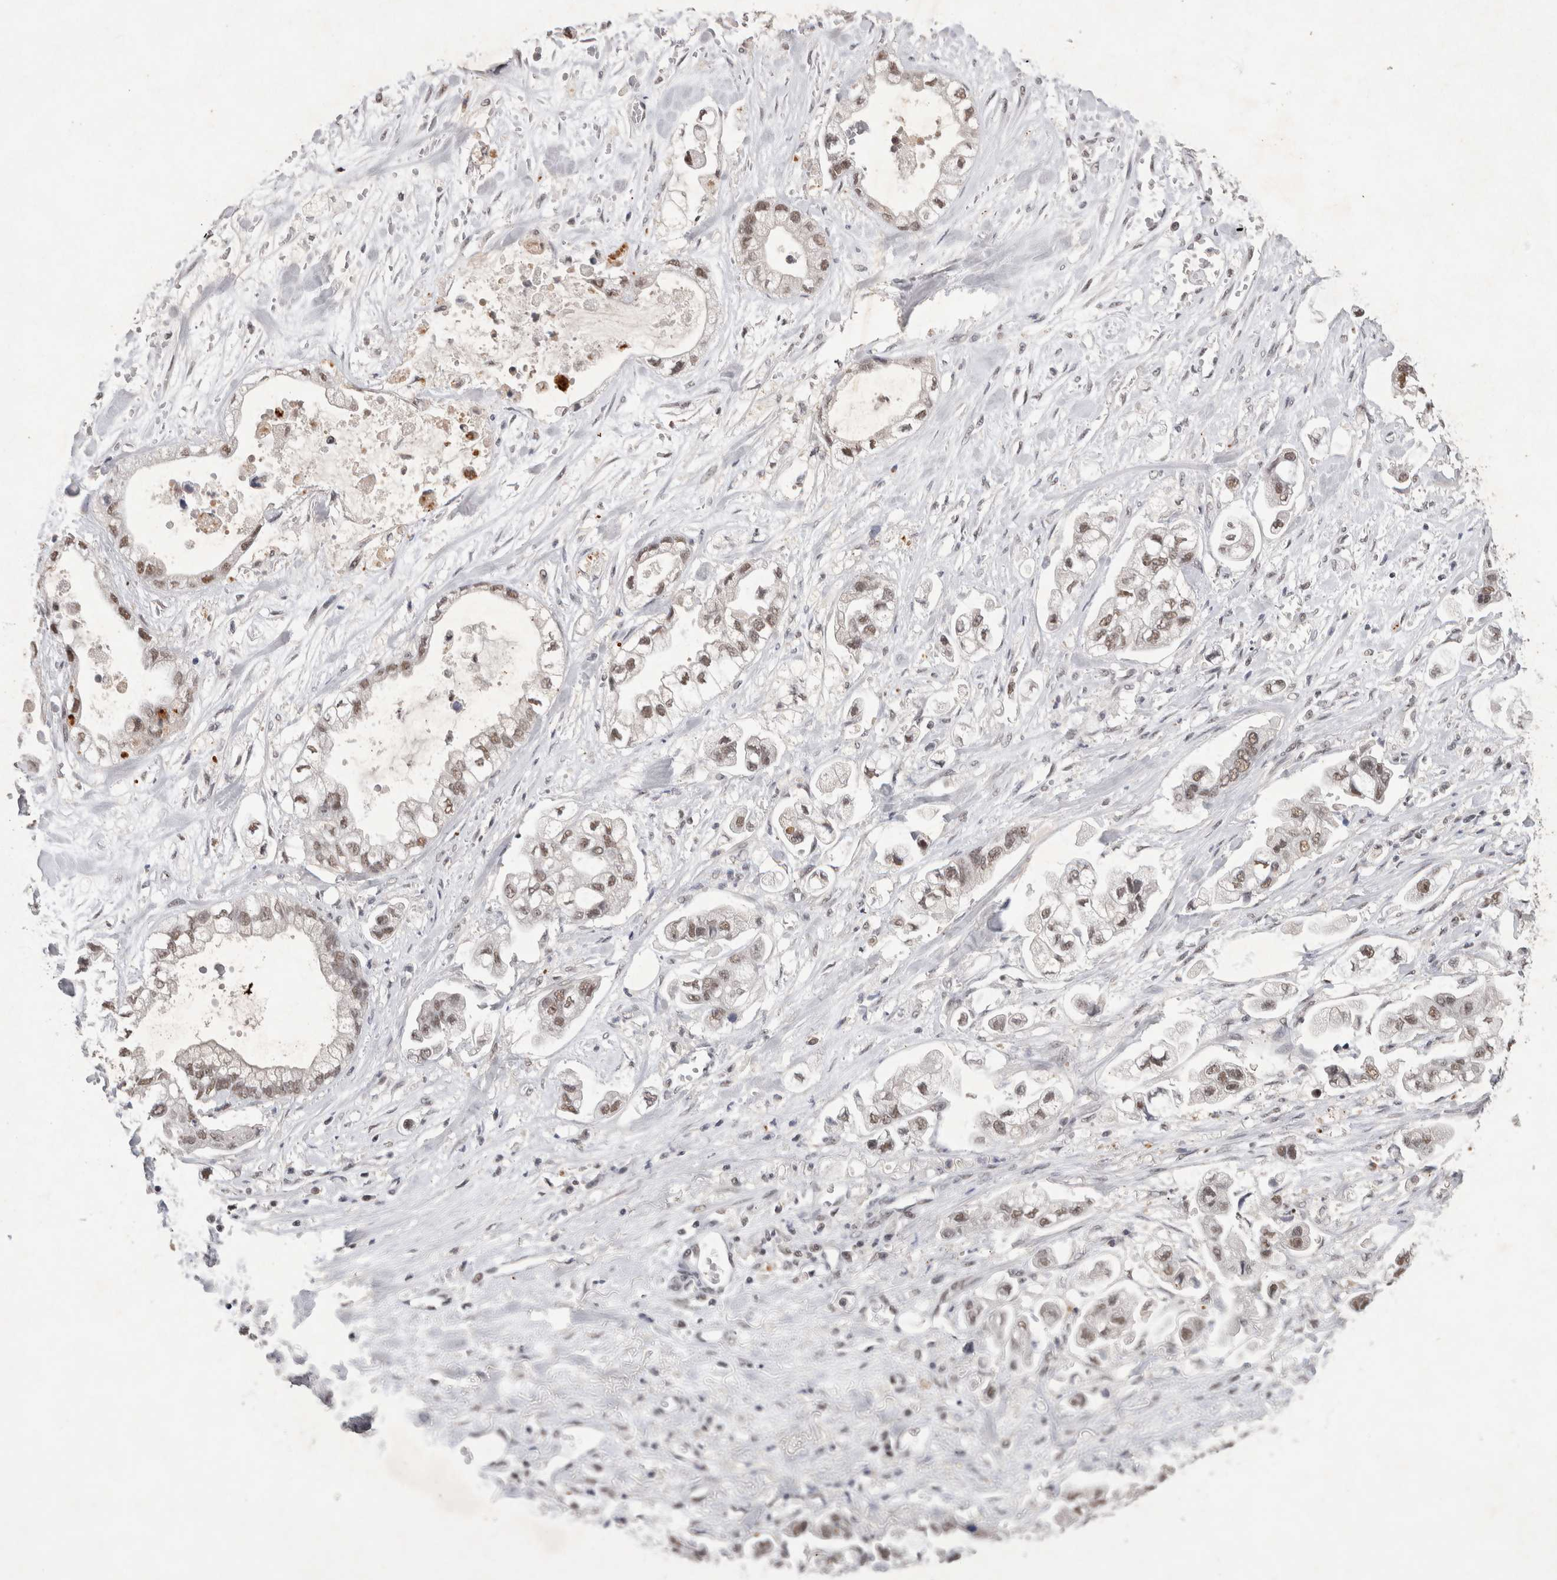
{"staining": {"intensity": "weak", "quantity": ">75%", "location": "nuclear"}, "tissue": "stomach cancer", "cell_type": "Tumor cells", "image_type": "cancer", "snomed": [{"axis": "morphology", "description": "Normal tissue, NOS"}, {"axis": "morphology", "description": "Adenocarcinoma, NOS"}, {"axis": "topography", "description": "Stomach"}], "caption": "High-magnification brightfield microscopy of stomach cancer stained with DAB (brown) and counterstained with hematoxylin (blue). tumor cells exhibit weak nuclear staining is present in approximately>75% of cells.", "gene": "XRCC5", "patient": {"sex": "male", "age": 62}}